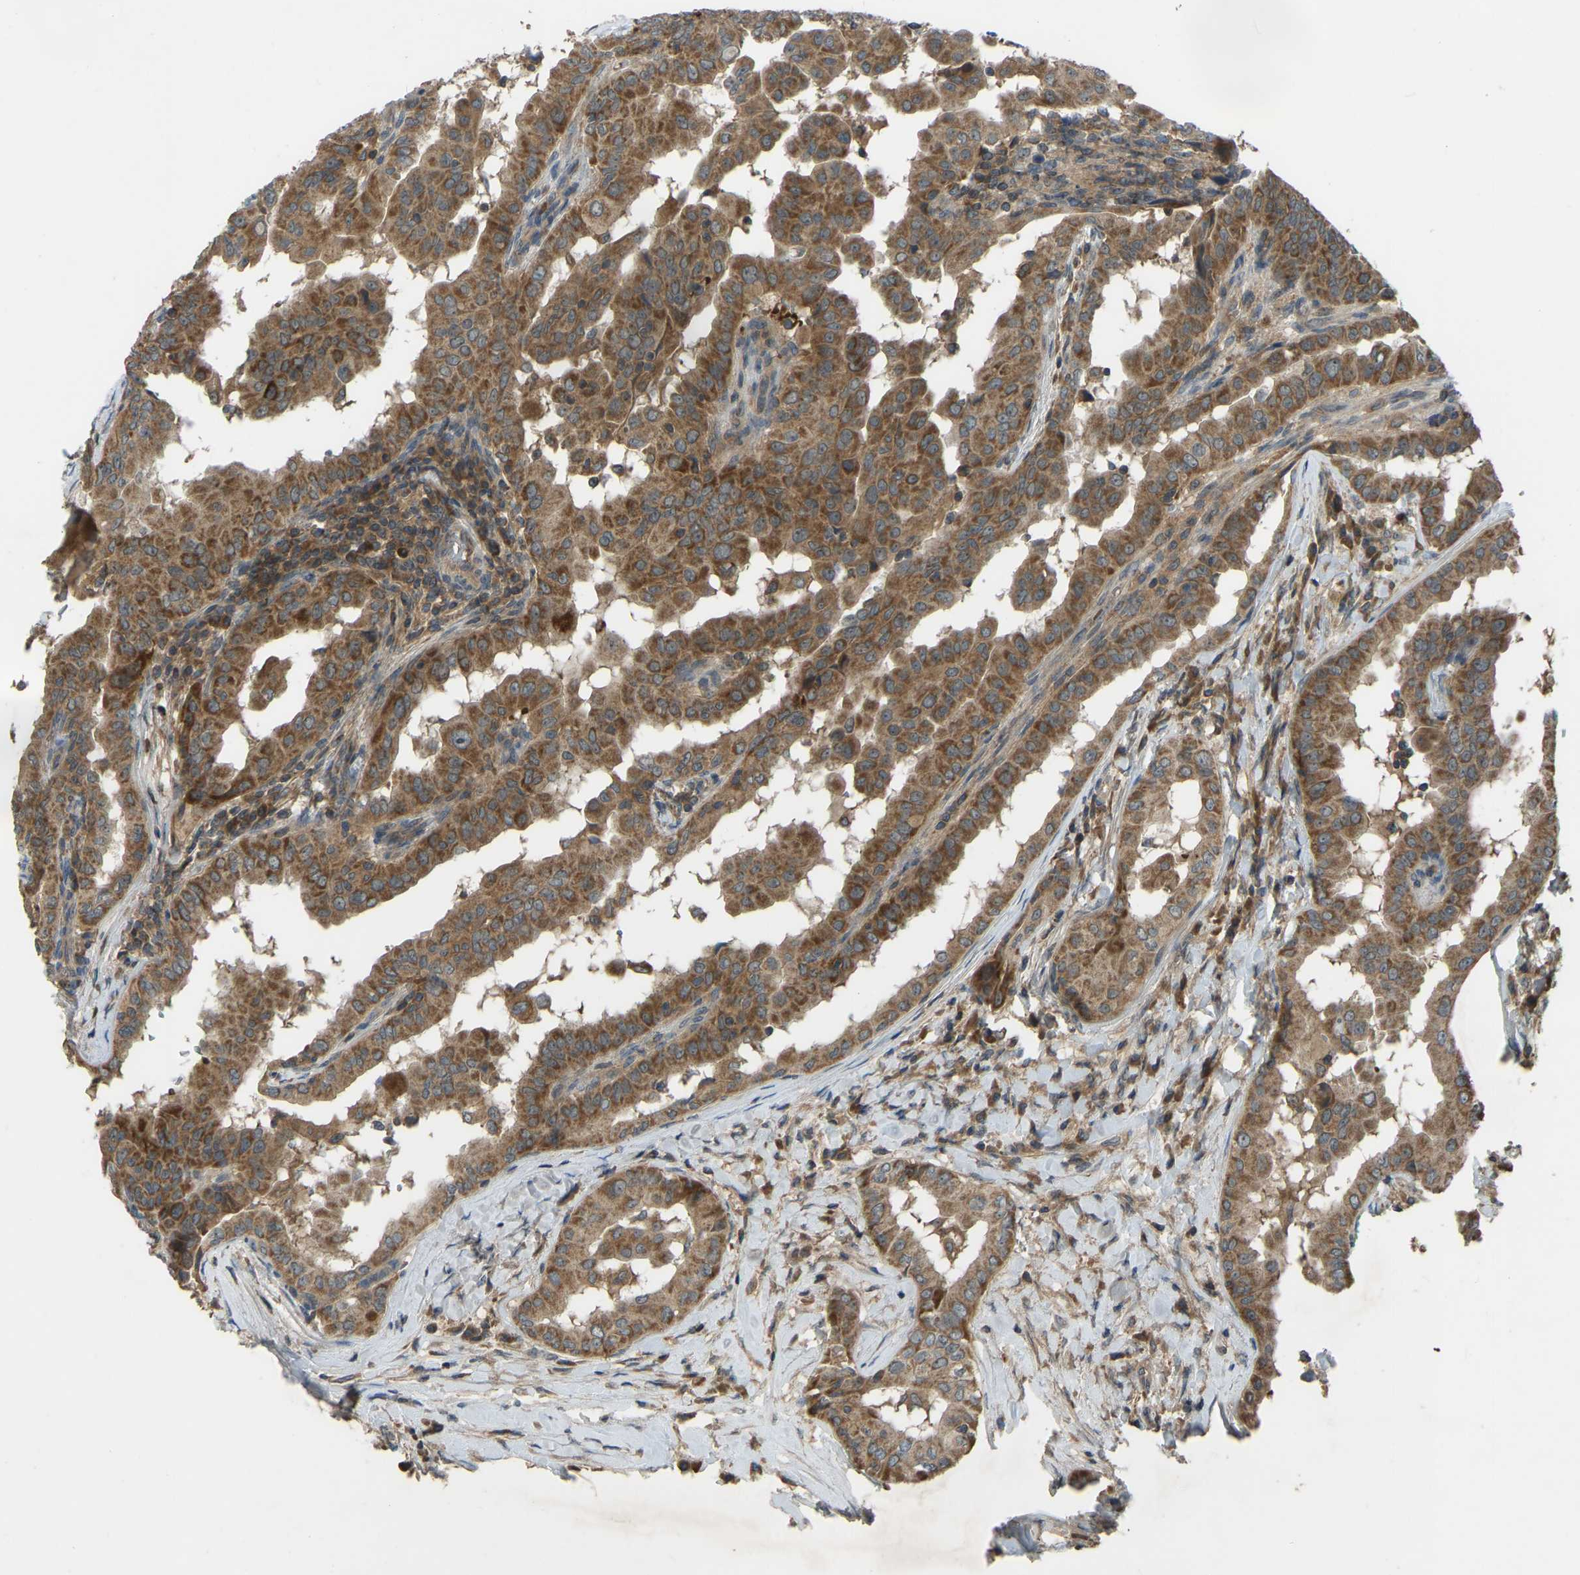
{"staining": {"intensity": "moderate", "quantity": ">75%", "location": "cytoplasmic/membranous"}, "tissue": "thyroid cancer", "cell_type": "Tumor cells", "image_type": "cancer", "snomed": [{"axis": "morphology", "description": "Papillary adenocarcinoma, NOS"}, {"axis": "topography", "description": "Thyroid gland"}], "caption": "Protein expression analysis of human thyroid papillary adenocarcinoma reveals moderate cytoplasmic/membranous positivity in about >75% of tumor cells.", "gene": "ZNF71", "patient": {"sex": "male", "age": 33}}